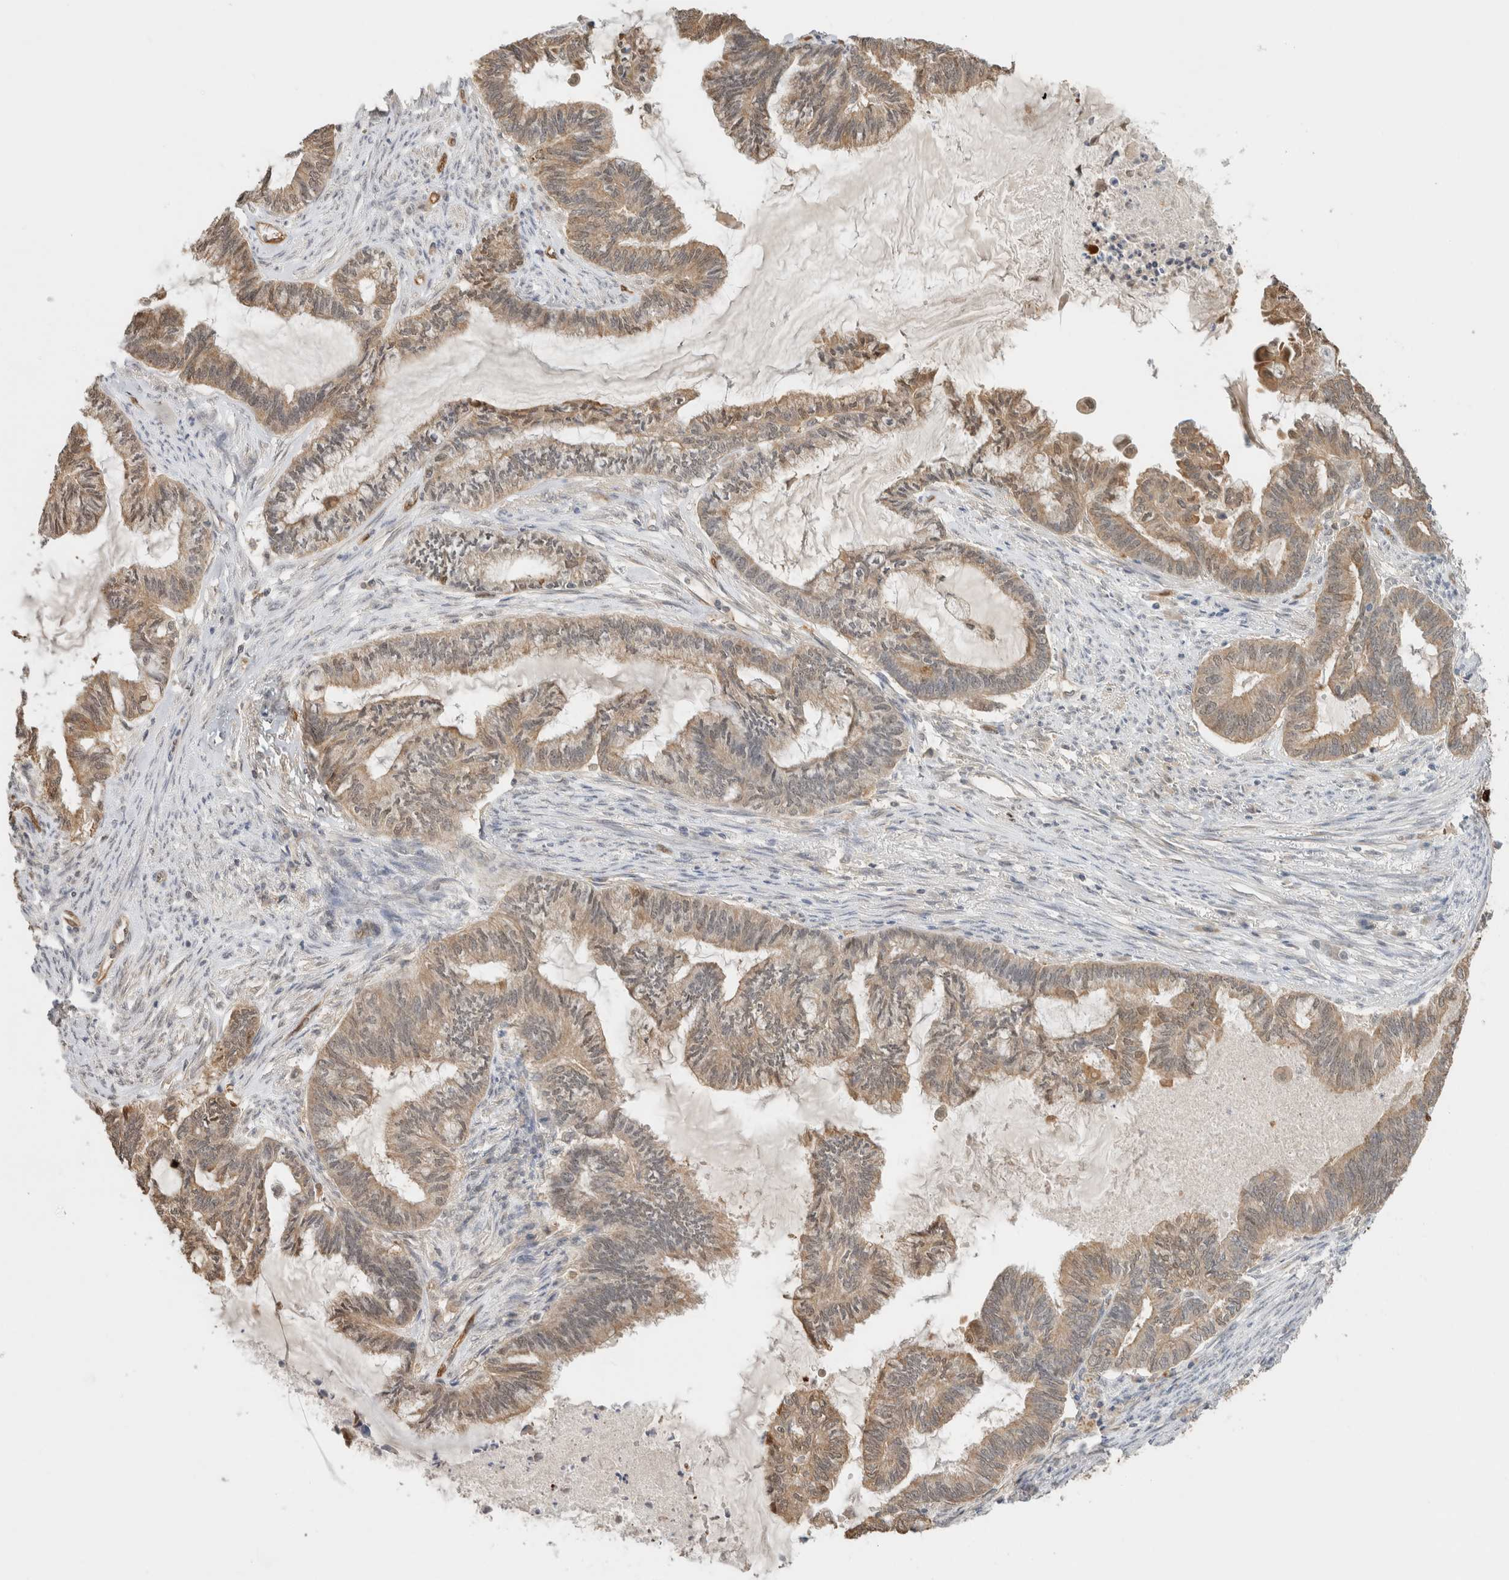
{"staining": {"intensity": "weak", "quantity": ">75%", "location": "cytoplasmic/membranous,nuclear"}, "tissue": "endometrial cancer", "cell_type": "Tumor cells", "image_type": "cancer", "snomed": [{"axis": "morphology", "description": "Adenocarcinoma, NOS"}, {"axis": "topography", "description": "Endometrium"}], "caption": "The histopathology image reveals staining of endometrial cancer, revealing weak cytoplasmic/membranous and nuclear protein expression (brown color) within tumor cells. (IHC, brightfield microscopy, high magnification).", "gene": "CA13", "patient": {"sex": "female", "age": 86}}